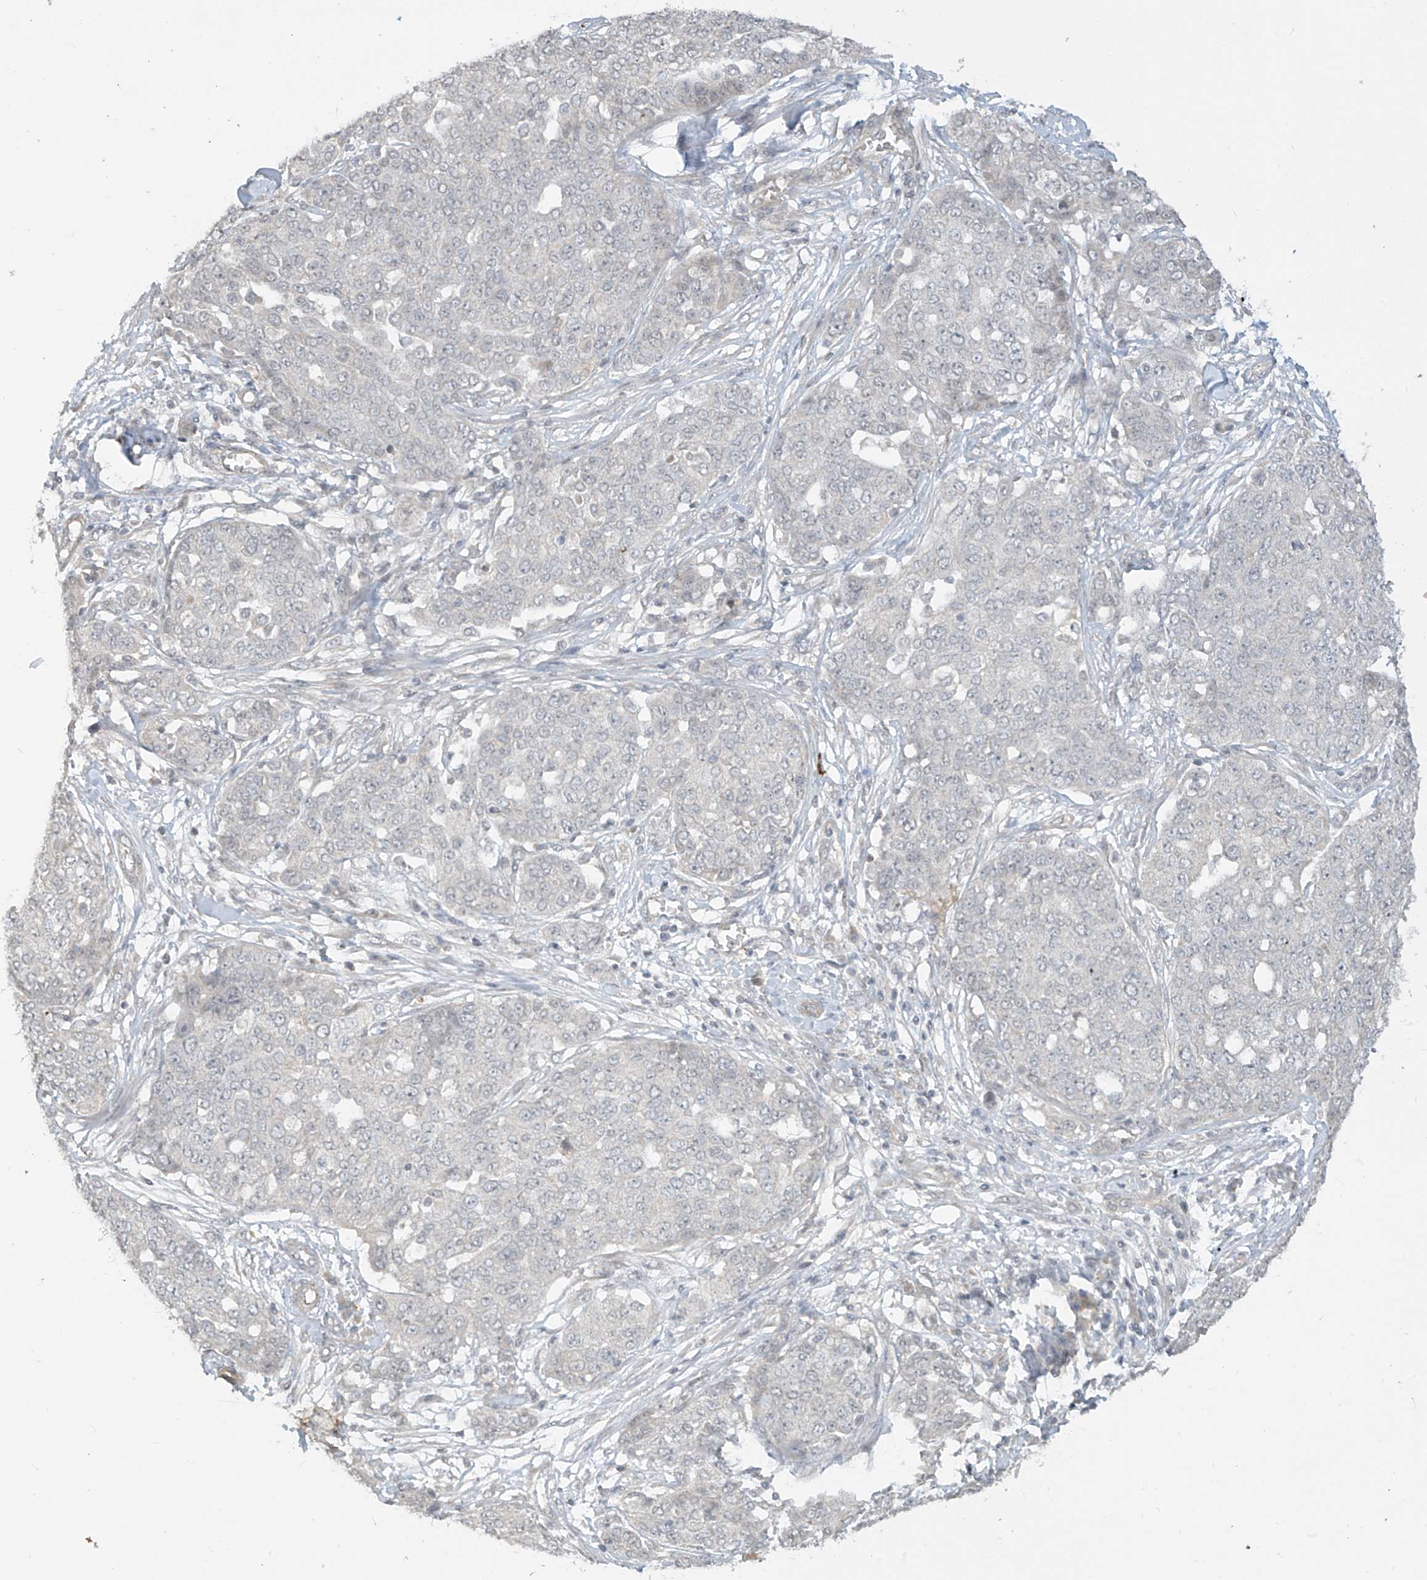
{"staining": {"intensity": "negative", "quantity": "none", "location": "none"}, "tissue": "ovarian cancer", "cell_type": "Tumor cells", "image_type": "cancer", "snomed": [{"axis": "morphology", "description": "Cystadenocarcinoma, serous, NOS"}, {"axis": "topography", "description": "Soft tissue"}, {"axis": "topography", "description": "Ovary"}], "caption": "Protein analysis of ovarian serous cystadenocarcinoma exhibits no significant positivity in tumor cells.", "gene": "DGKQ", "patient": {"sex": "female", "age": 57}}